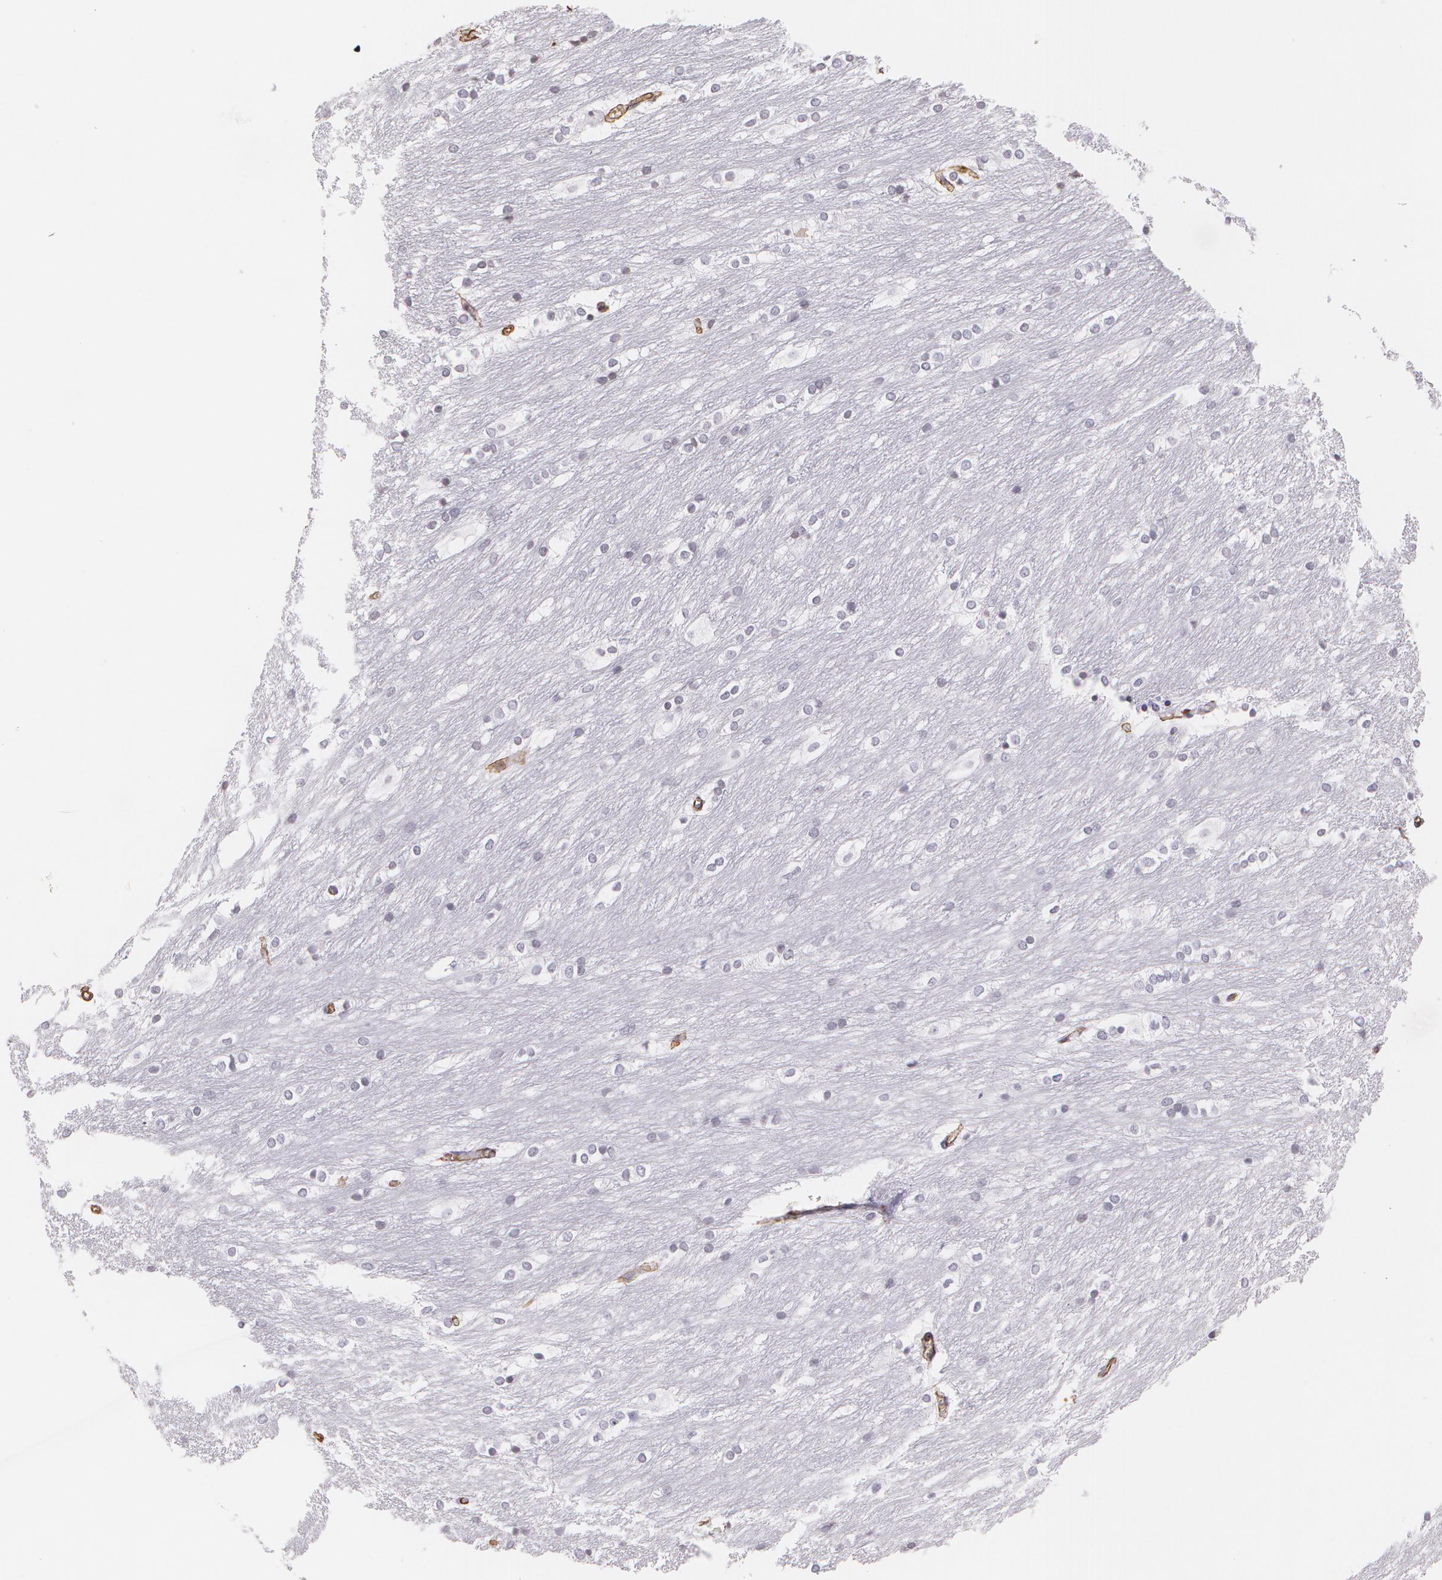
{"staining": {"intensity": "negative", "quantity": "none", "location": "none"}, "tissue": "caudate", "cell_type": "Glial cells", "image_type": "normal", "snomed": [{"axis": "morphology", "description": "Normal tissue, NOS"}, {"axis": "topography", "description": "Lateral ventricle wall"}], "caption": "Micrograph shows no significant protein positivity in glial cells of normal caudate. (DAB (3,3'-diaminobenzidine) immunohistochemistry, high magnification).", "gene": "VAMP1", "patient": {"sex": "female", "age": 19}}